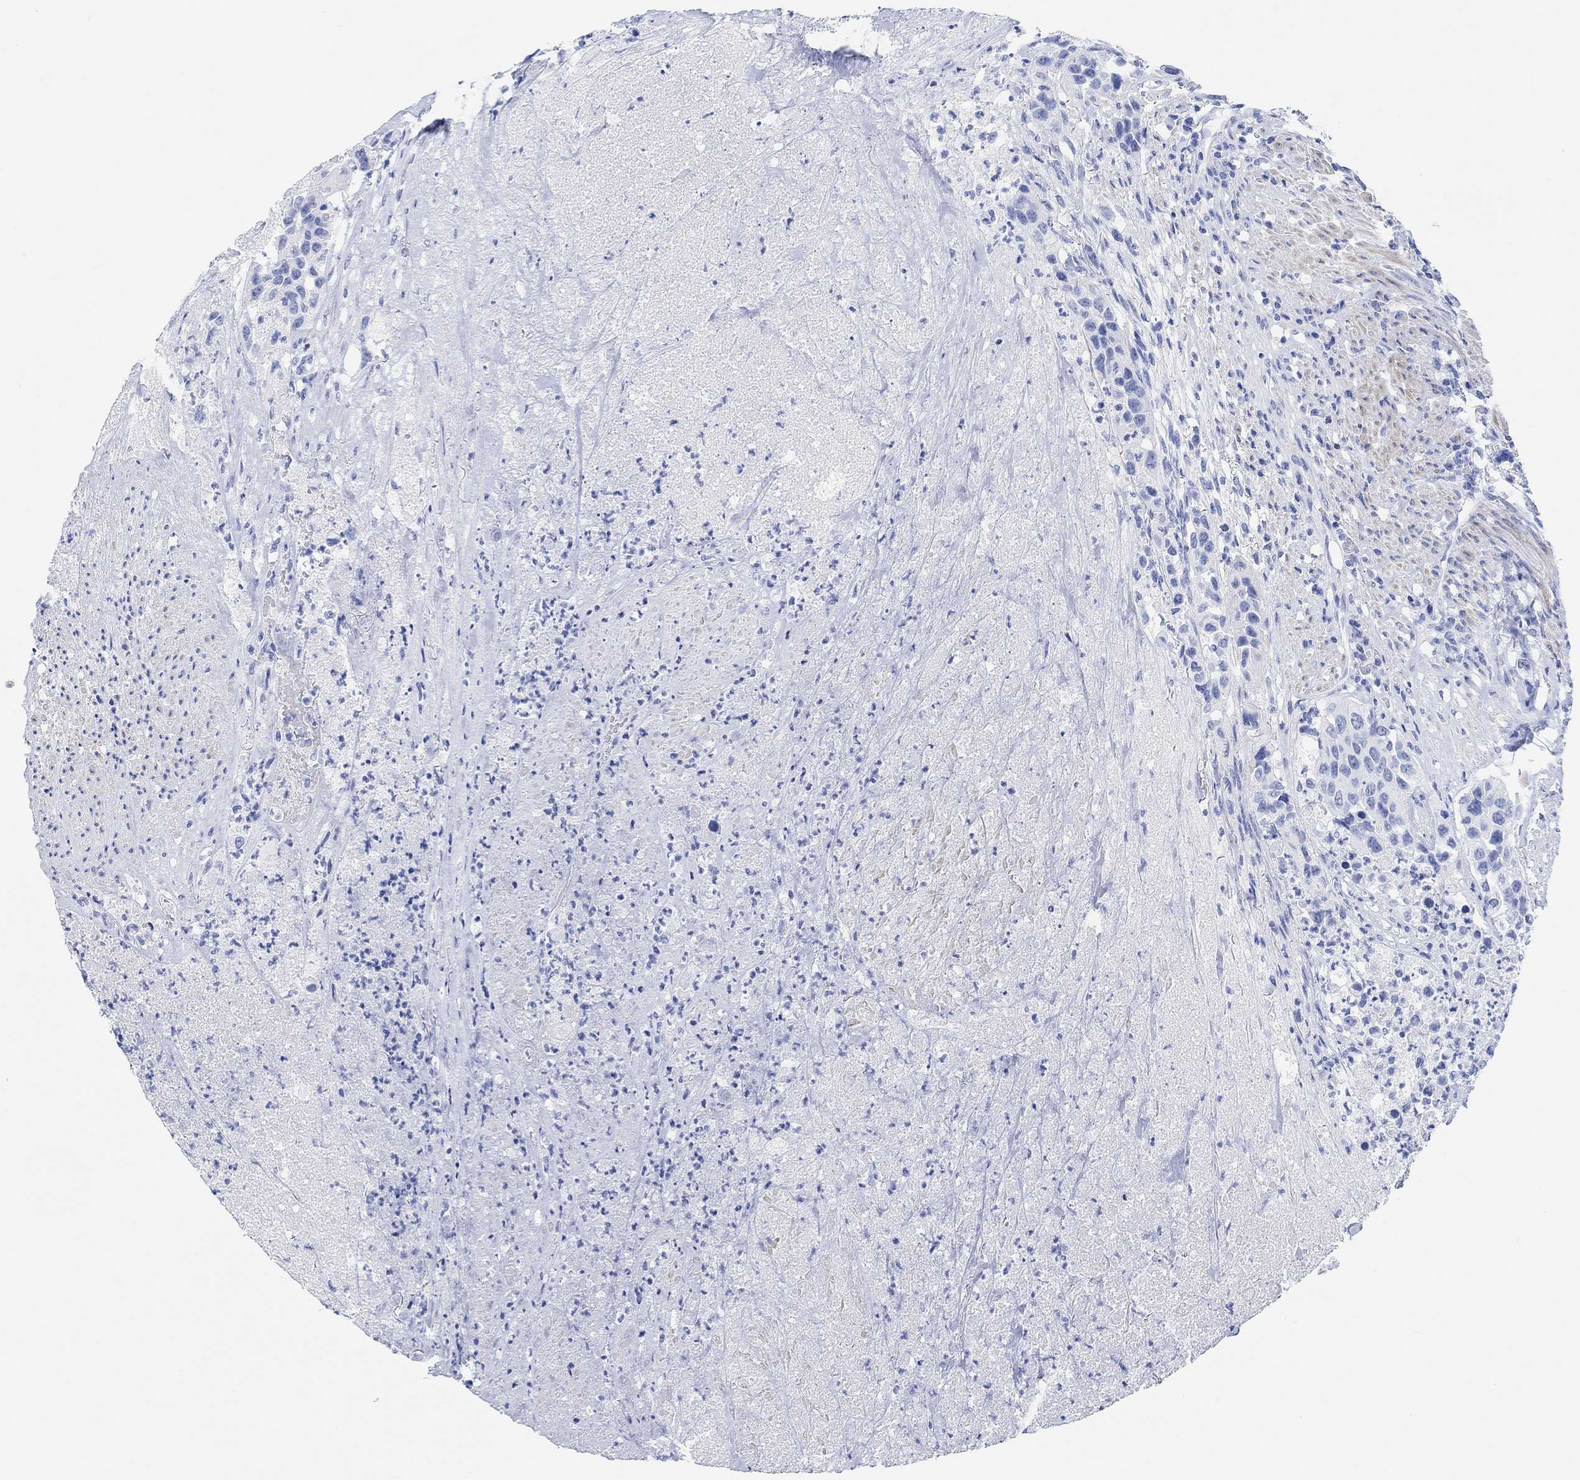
{"staining": {"intensity": "negative", "quantity": "none", "location": "none"}, "tissue": "urothelial cancer", "cell_type": "Tumor cells", "image_type": "cancer", "snomed": [{"axis": "morphology", "description": "Urothelial carcinoma, High grade"}, {"axis": "topography", "description": "Urinary bladder"}], "caption": "IHC histopathology image of urothelial cancer stained for a protein (brown), which demonstrates no staining in tumor cells.", "gene": "ANKRD33", "patient": {"sex": "female", "age": 73}}